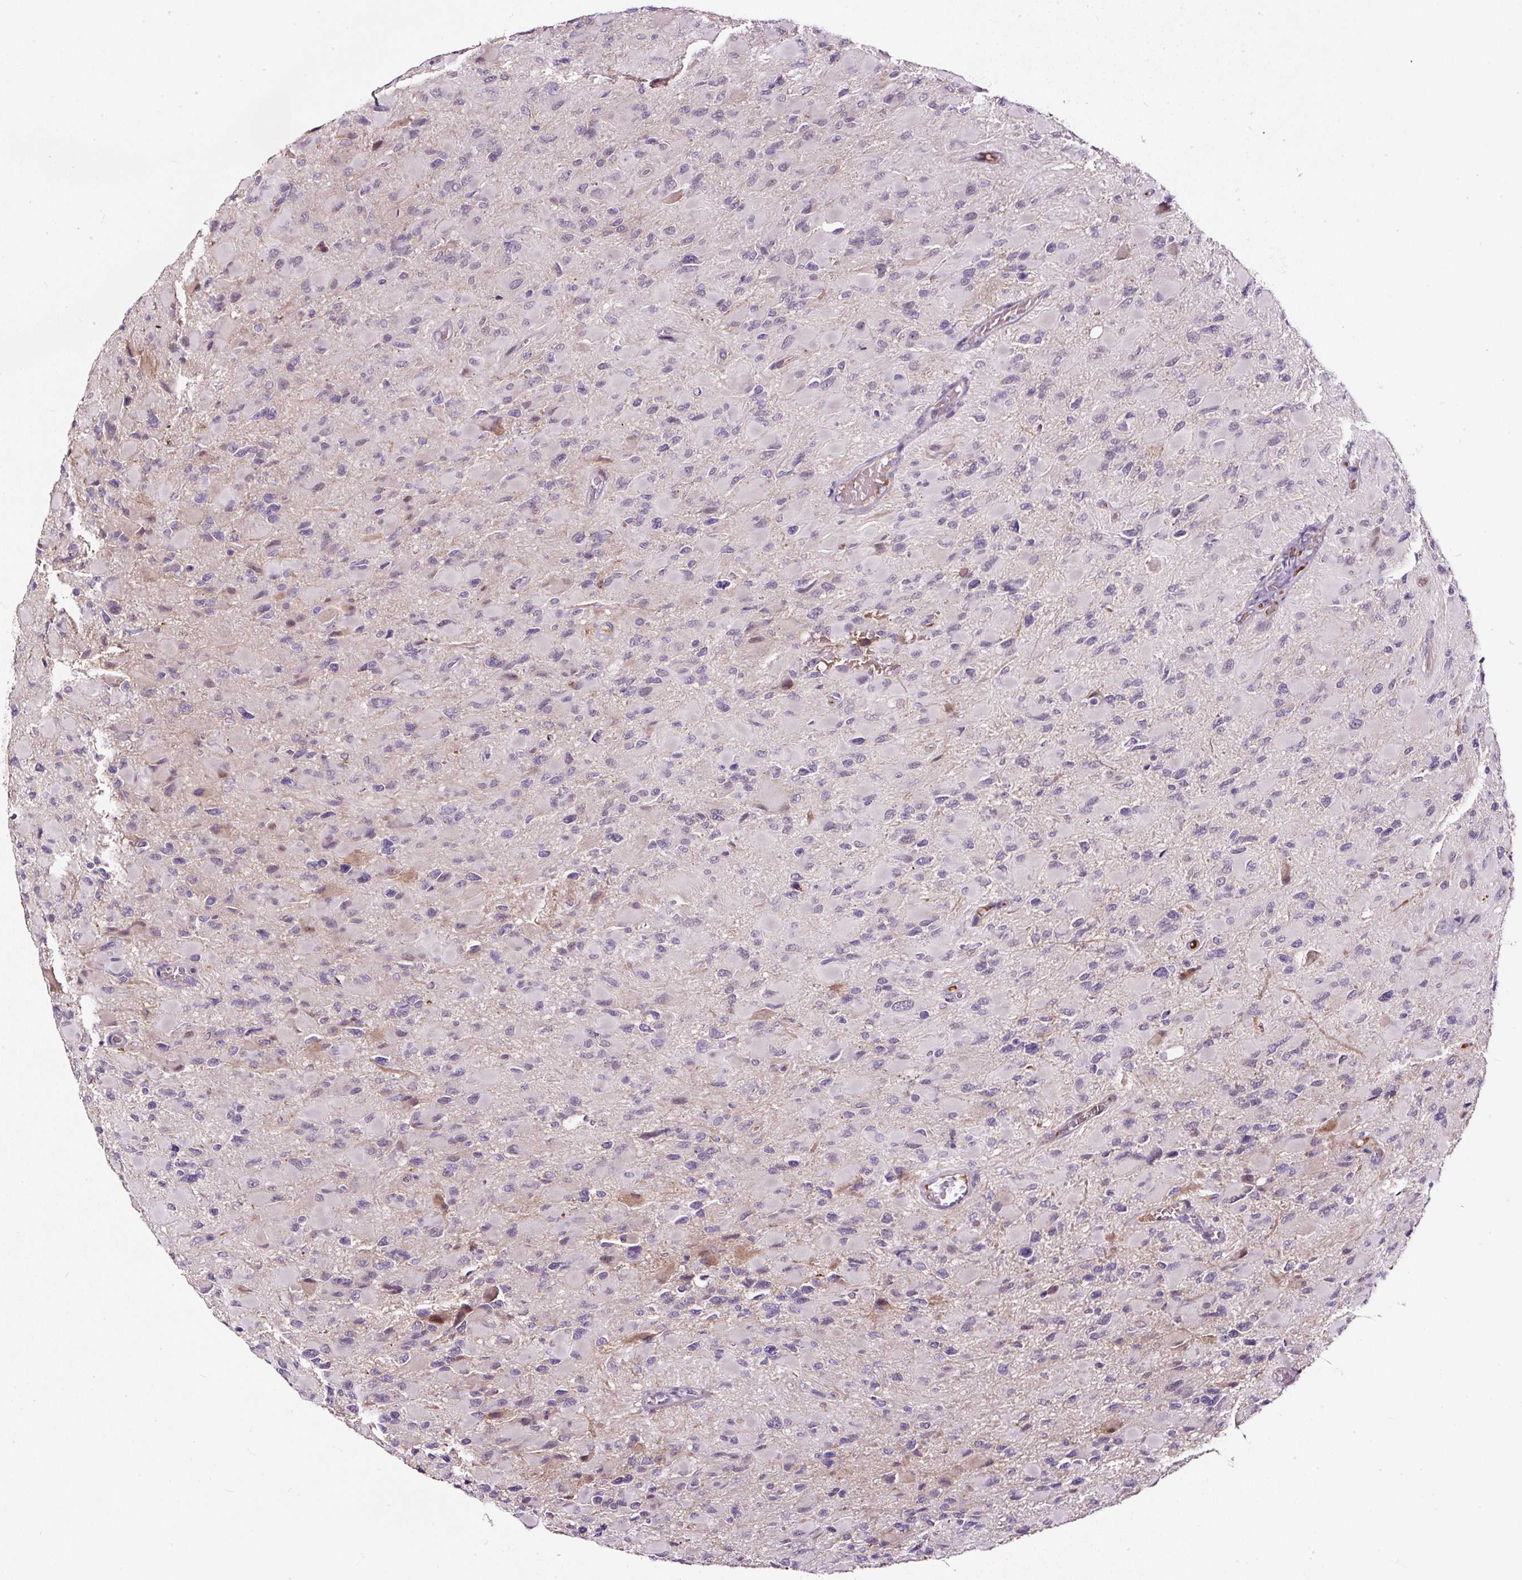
{"staining": {"intensity": "negative", "quantity": "none", "location": "none"}, "tissue": "glioma", "cell_type": "Tumor cells", "image_type": "cancer", "snomed": [{"axis": "morphology", "description": "Glioma, malignant, High grade"}, {"axis": "topography", "description": "Cerebral cortex"}], "caption": "The image displays no staining of tumor cells in glioma.", "gene": "LRRC24", "patient": {"sex": "female", "age": 36}}